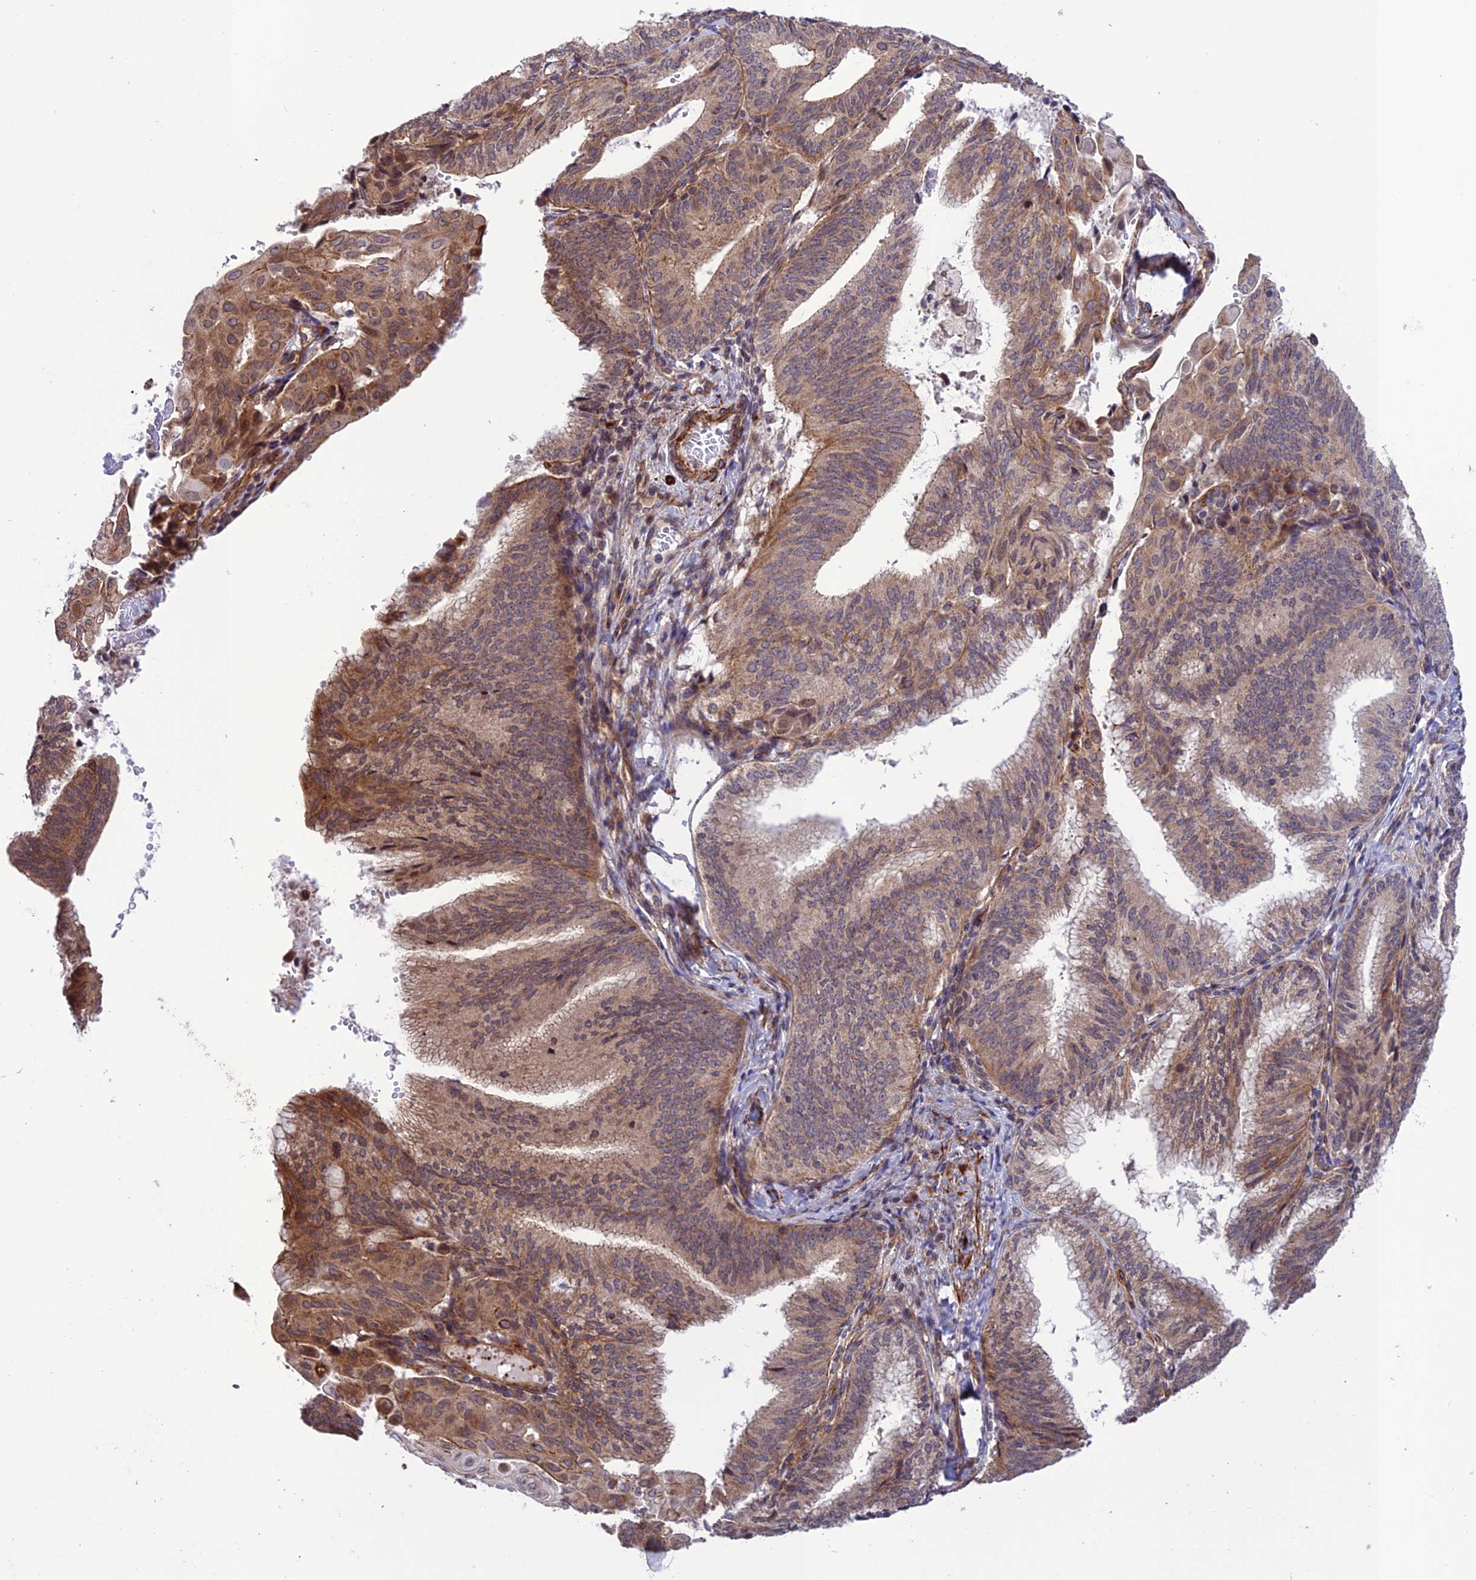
{"staining": {"intensity": "weak", "quantity": "25%-75%", "location": "cytoplasmic/membranous"}, "tissue": "endometrial cancer", "cell_type": "Tumor cells", "image_type": "cancer", "snomed": [{"axis": "morphology", "description": "Adenocarcinoma, NOS"}, {"axis": "topography", "description": "Endometrium"}], "caption": "IHC micrograph of human endometrial cancer stained for a protein (brown), which exhibits low levels of weak cytoplasmic/membranous expression in about 25%-75% of tumor cells.", "gene": "TNIP3", "patient": {"sex": "female", "age": 49}}